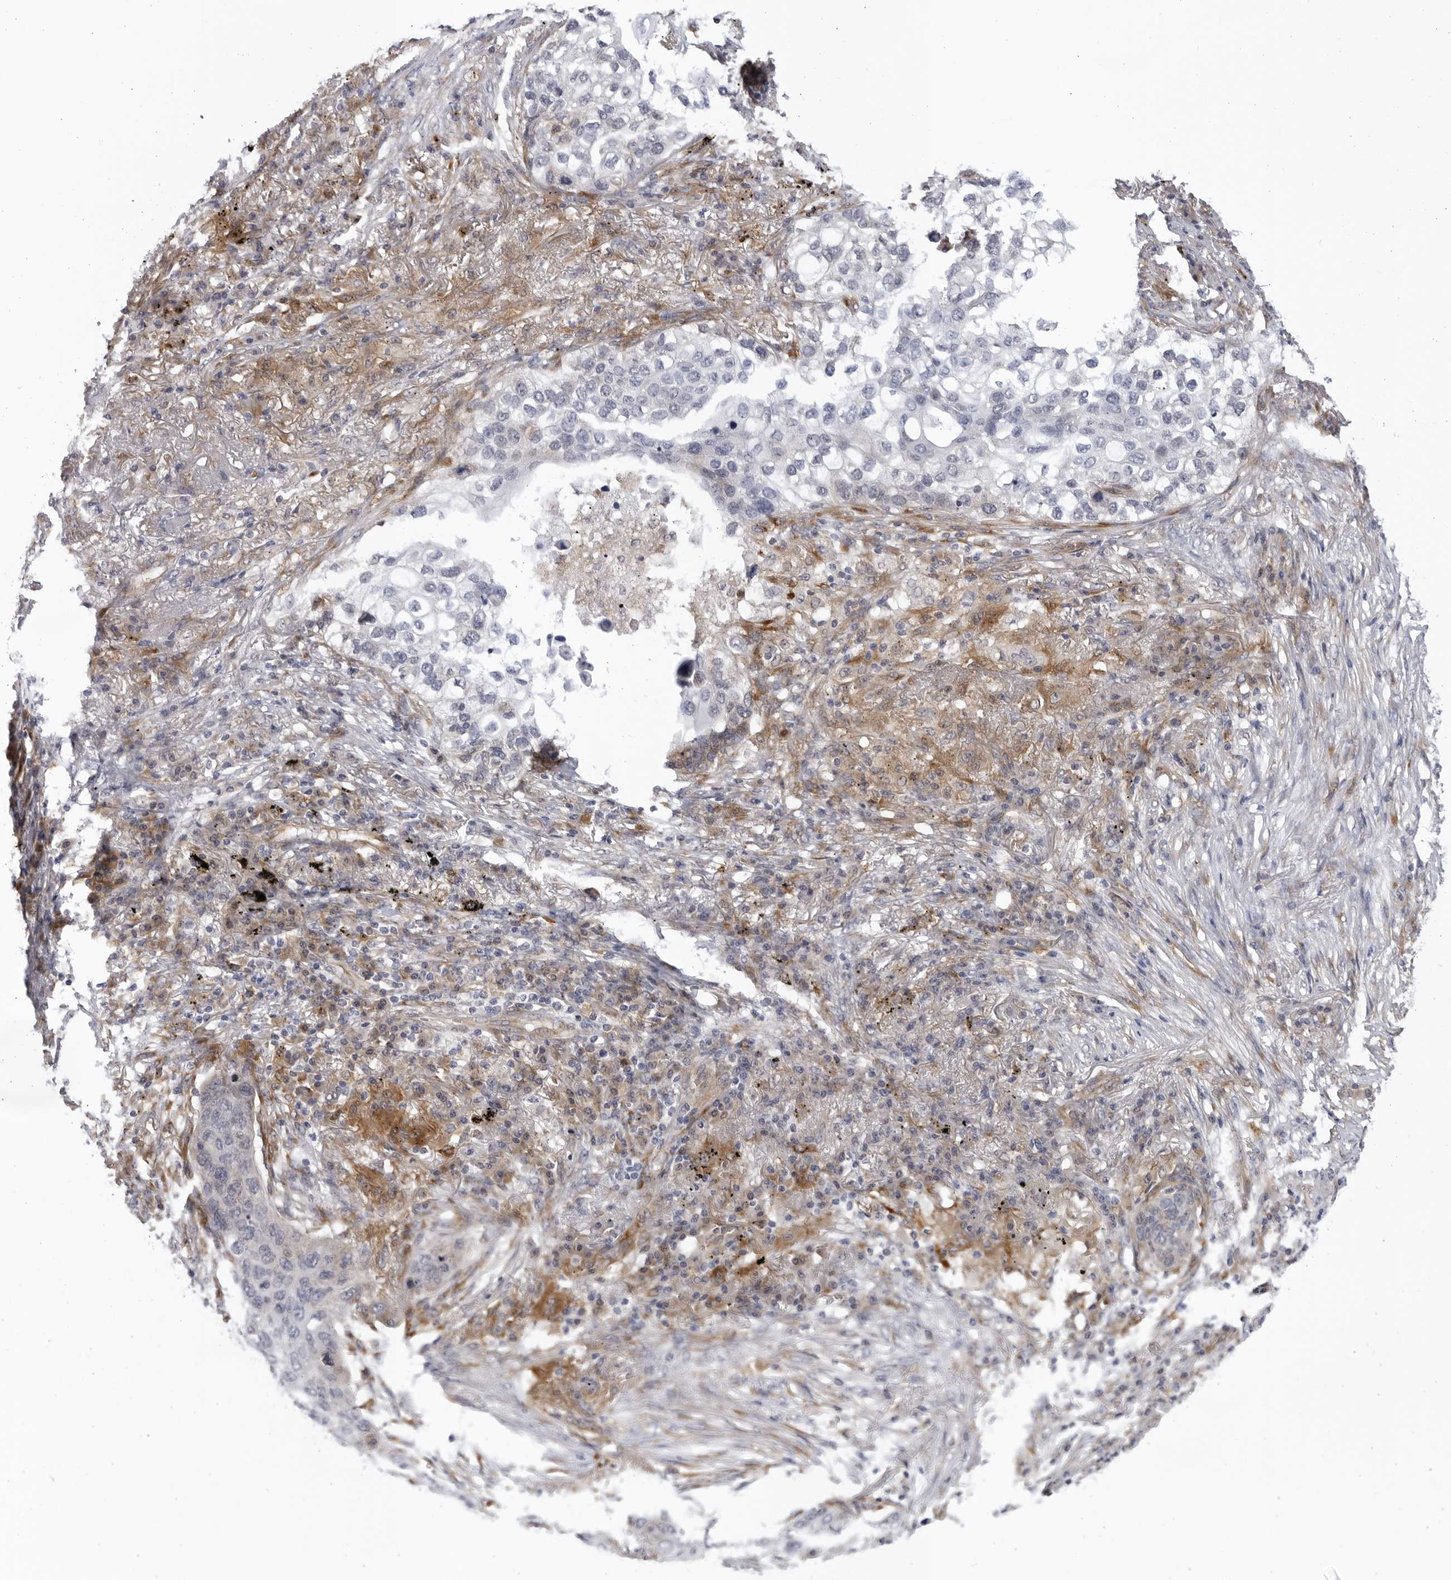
{"staining": {"intensity": "negative", "quantity": "none", "location": "none"}, "tissue": "lung cancer", "cell_type": "Tumor cells", "image_type": "cancer", "snomed": [{"axis": "morphology", "description": "Squamous cell carcinoma, NOS"}, {"axis": "topography", "description": "Lung"}], "caption": "Immunohistochemistry (IHC) image of neoplastic tissue: human lung cancer (squamous cell carcinoma) stained with DAB displays no significant protein staining in tumor cells.", "gene": "BMP2K", "patient": {"sex": "female", "age": 63}}